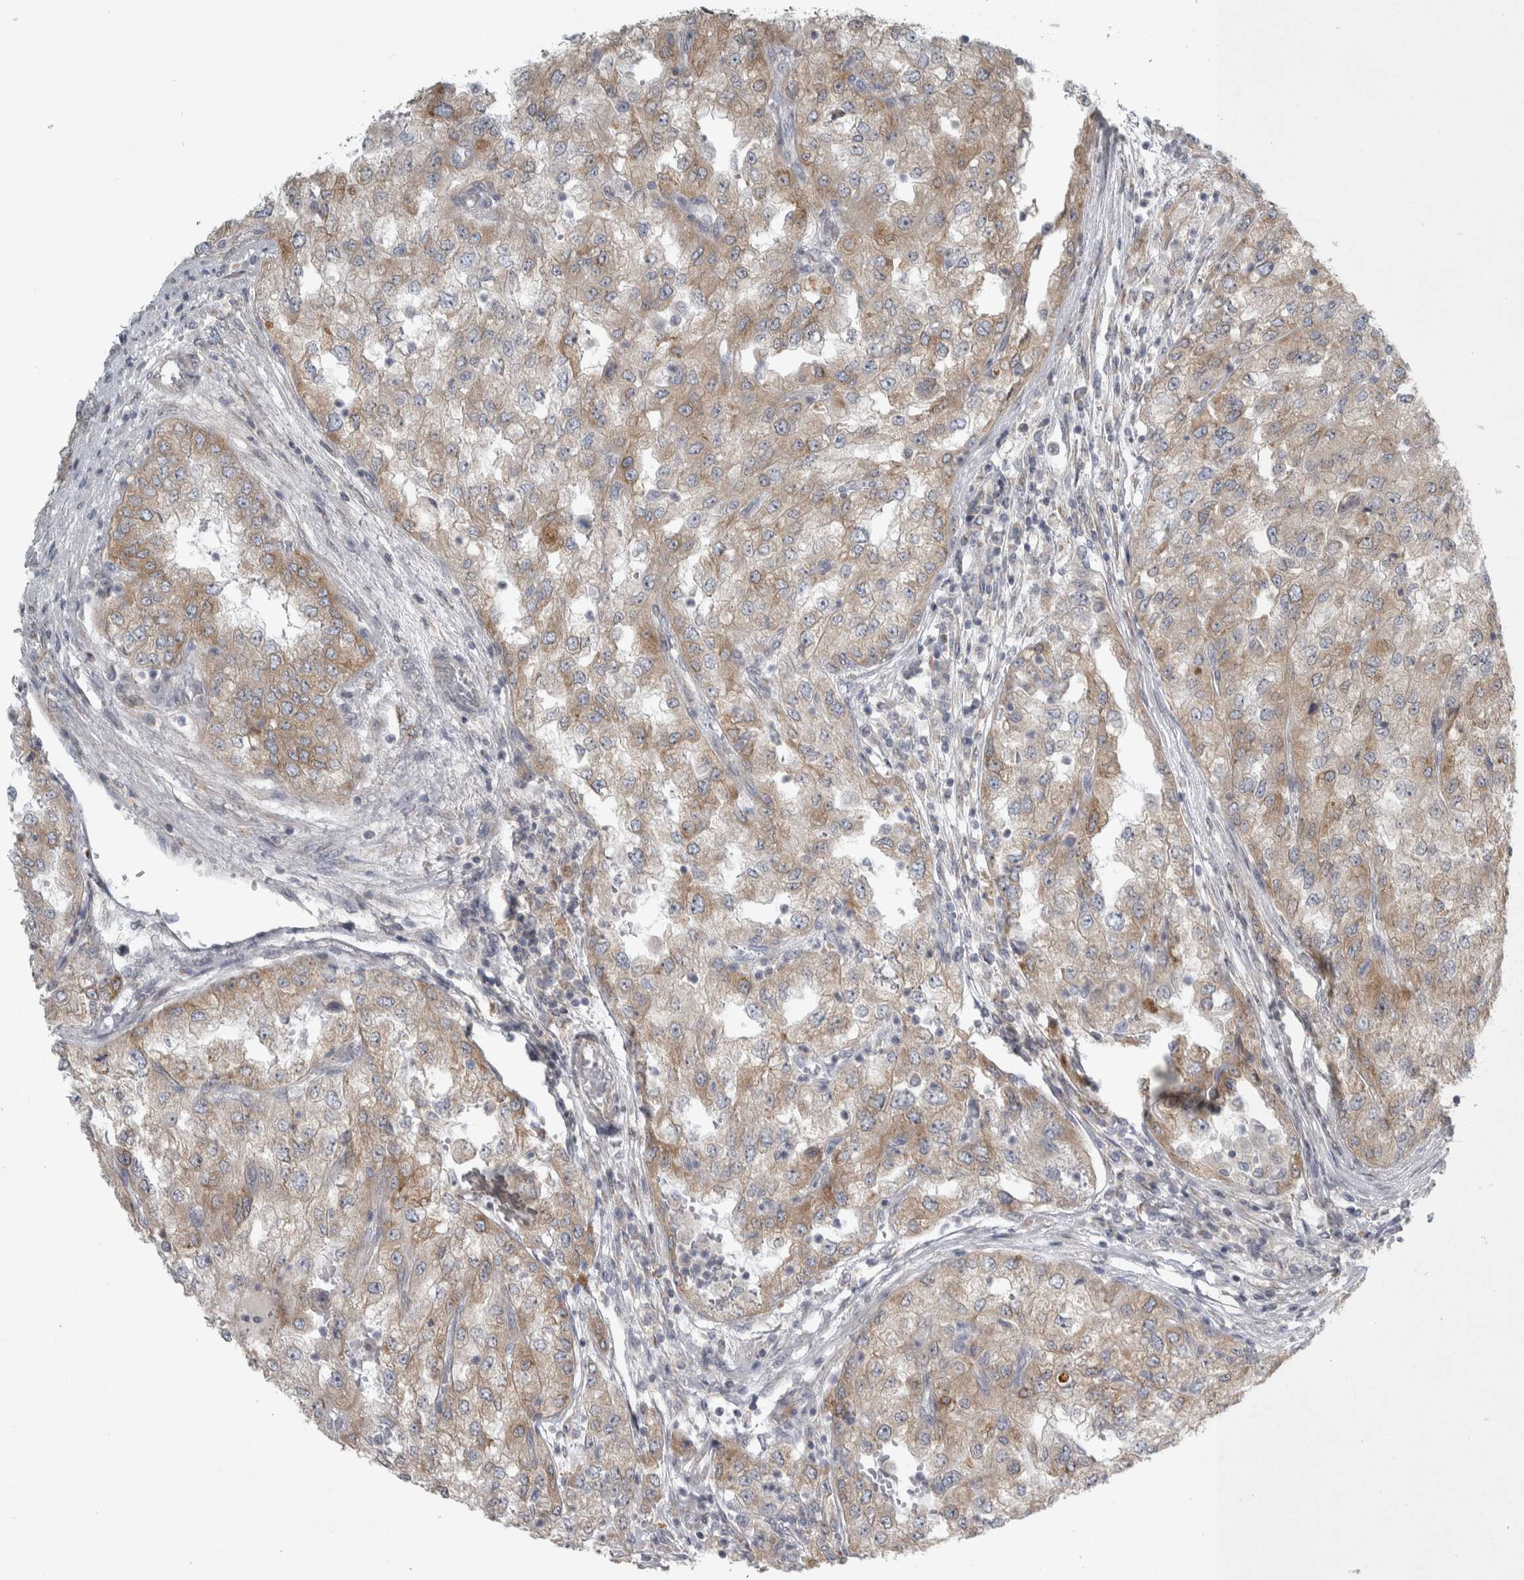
{"staining": {"intensity": "moderate", "quantity": ">75%", "location": "cytoplasmic/membranous"}, "tissue": "renal cancer", "cell_type": "Tumor cells", "image_type": "cancer", "snomed": [{"axis": "morphology", "description": "Adenocarcinoma, NOS"}, {"axis": "topography", "description": "Kidney"}], "caption": "IHC of renal adenocarcinoma shows medium levels of moderate cytoplasmic/membranous positivity in approximately >75% of tumor cells.", "gene": "SIGMAR1", "patient": {"sex": "female", "age": 54}}